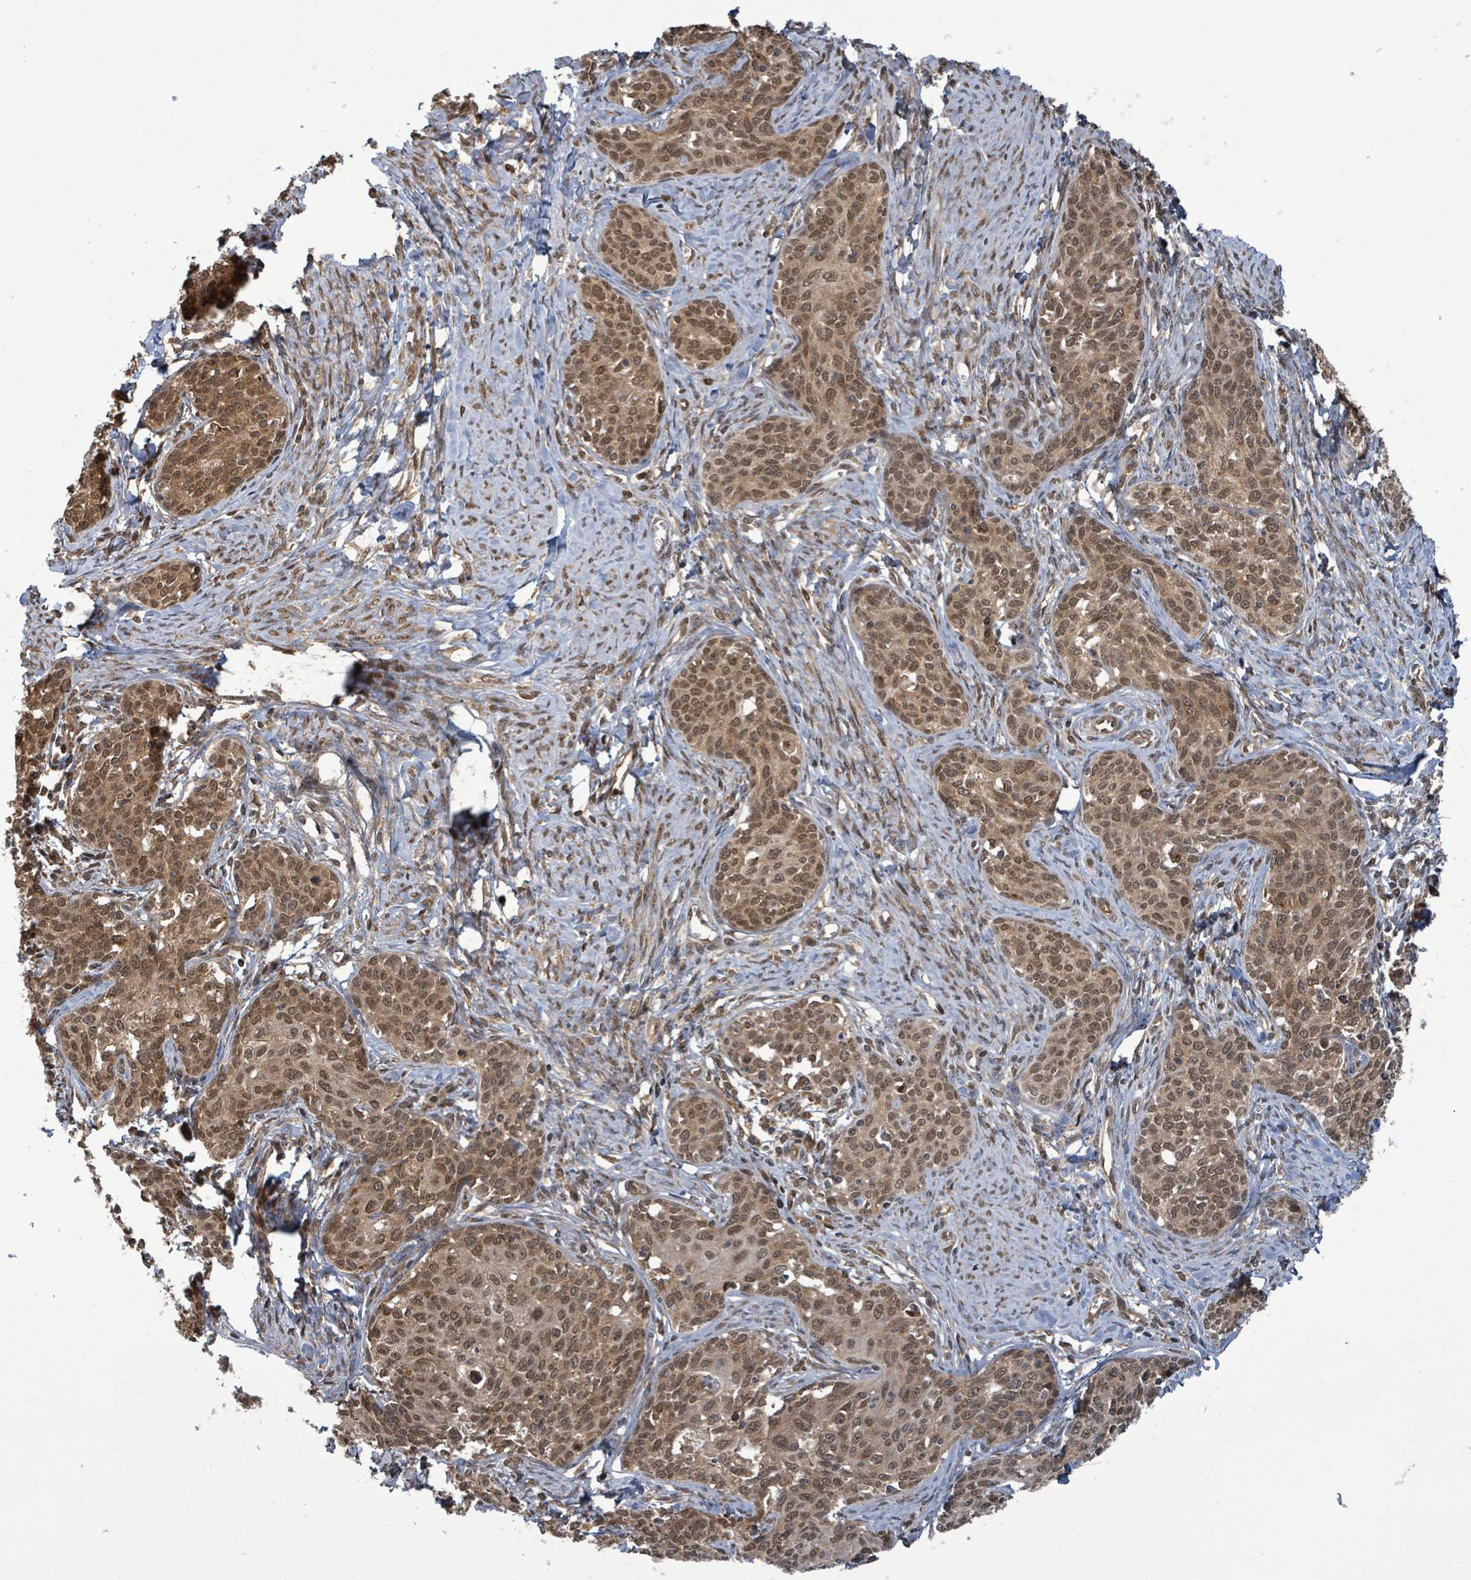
{"staining": {"intensity": "moderate", "quantity": ">75%", "location": "cytoplasmic/membranous,nuclear"}, "tissue": "cervical cancer", "cell_type": "Tumor cells", "image_type": "cancer", "snomed": [{"axis": "morphology", "description": "Squamous cell carcinoma, NOS"}, {"axis": "morphology", "description": "Adenocarcinoma, NOS"}, {"axis": "topography", "description": "Cervix"}], "caption": "Immunohistochemical staining of adenocarcinoma (cervical) shows medium levels of moderate cytoplasmic/membranous and nuclear positivity in approximately >75% of tumor cells.", "gene": "KLC1", "patient": {"sex": "female", "age": 52}}